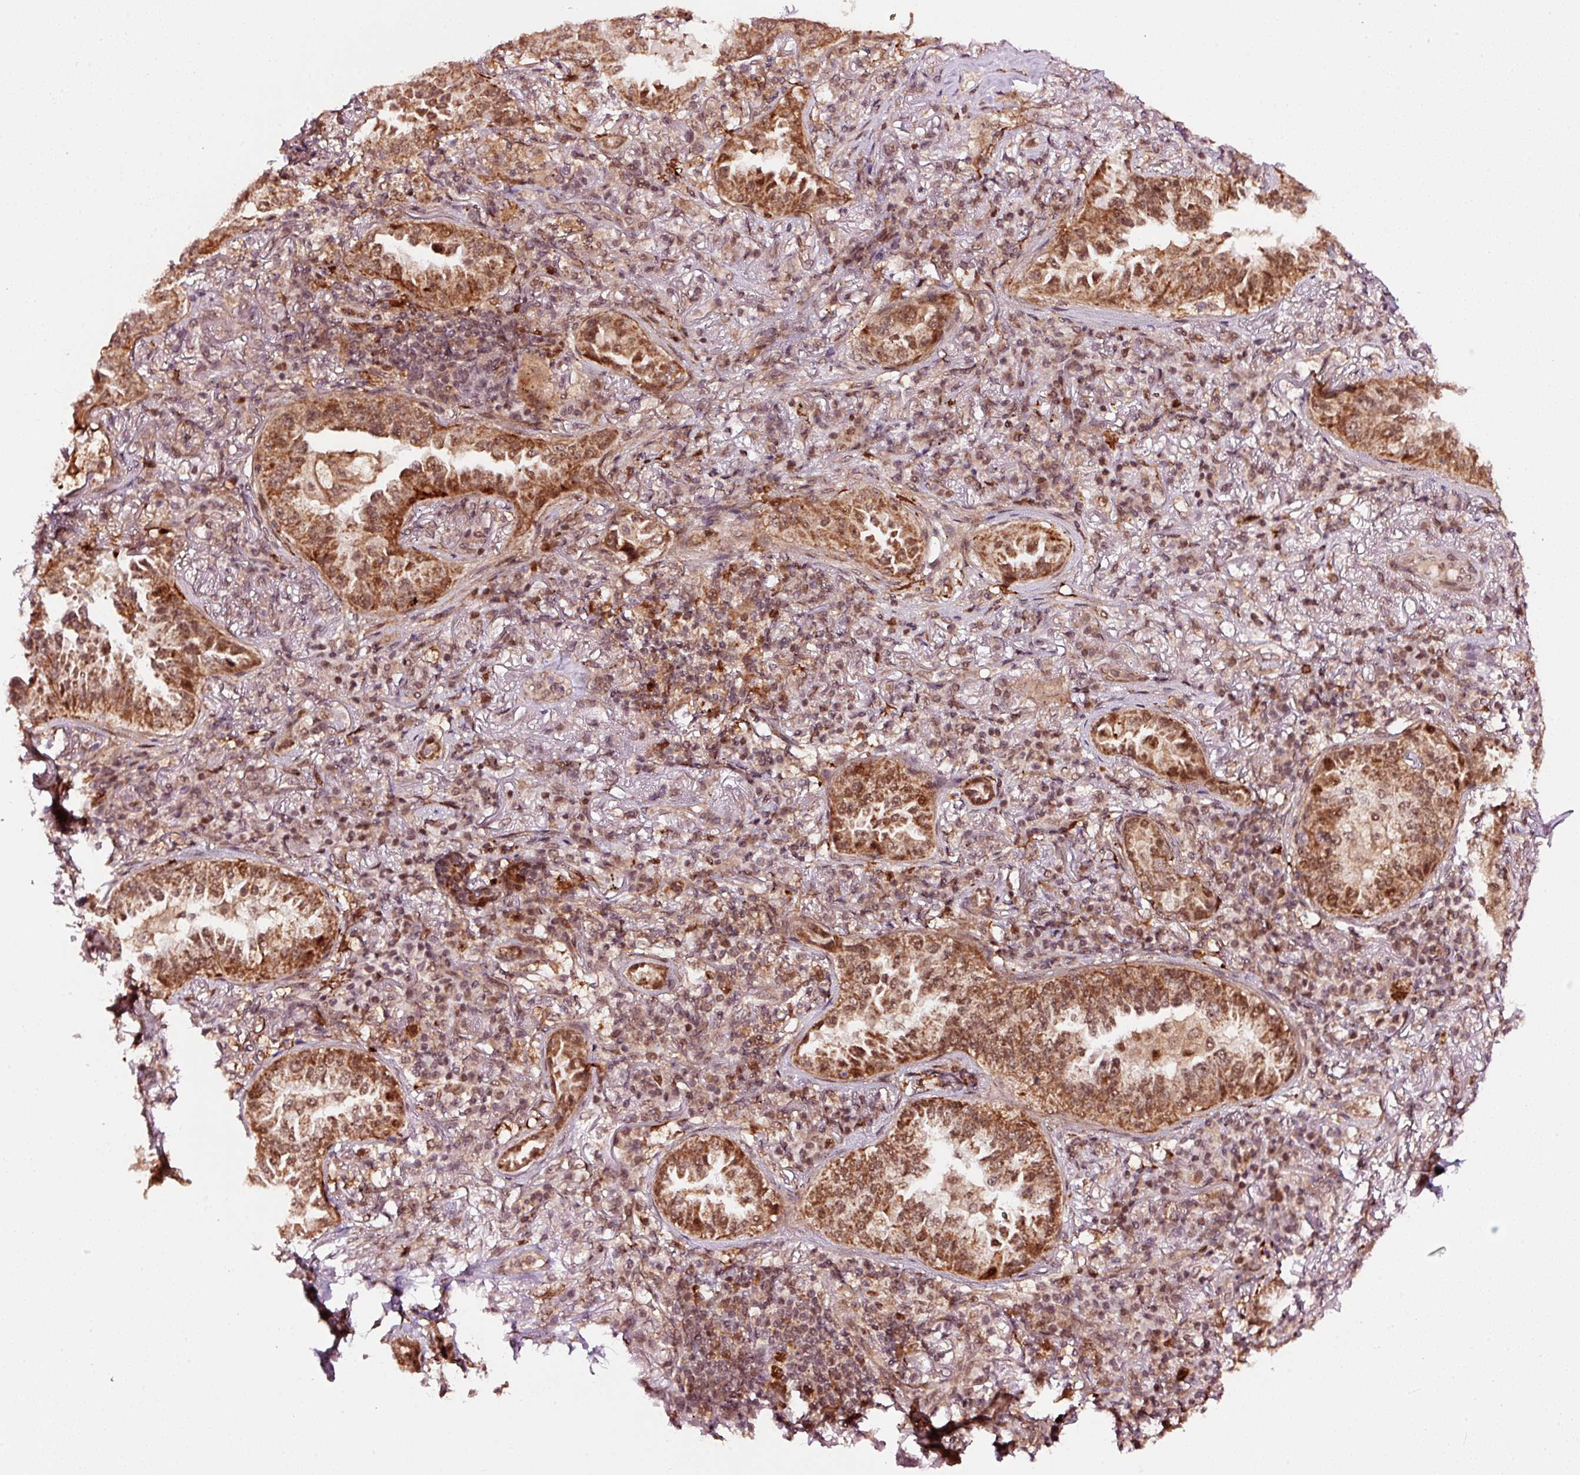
{"staining": {"intensity": "moderate", "quantity": ">75%", "location": "cytoplasmic/membranous,nuclear"}, "tissue": "lung cancer", "cell_type": "Tumor cells", "image_type": "cancer", "snomed": [{"axis": "morphology", "description": "Adenocarcinoma, NOS"}, {"axis": "topography", "description": "Lung"}], "caption": "Immunohistochemistry (IHC) photomicrograph of lung adenocarcinoma stained for a protein (brown), which exhibits medium levels of moderate cytoplasmic/membranous and nuclear staining in about >75% of tumor cells.", "gene": "RFC4", "patient": {"sex": "female", "age": 69}}